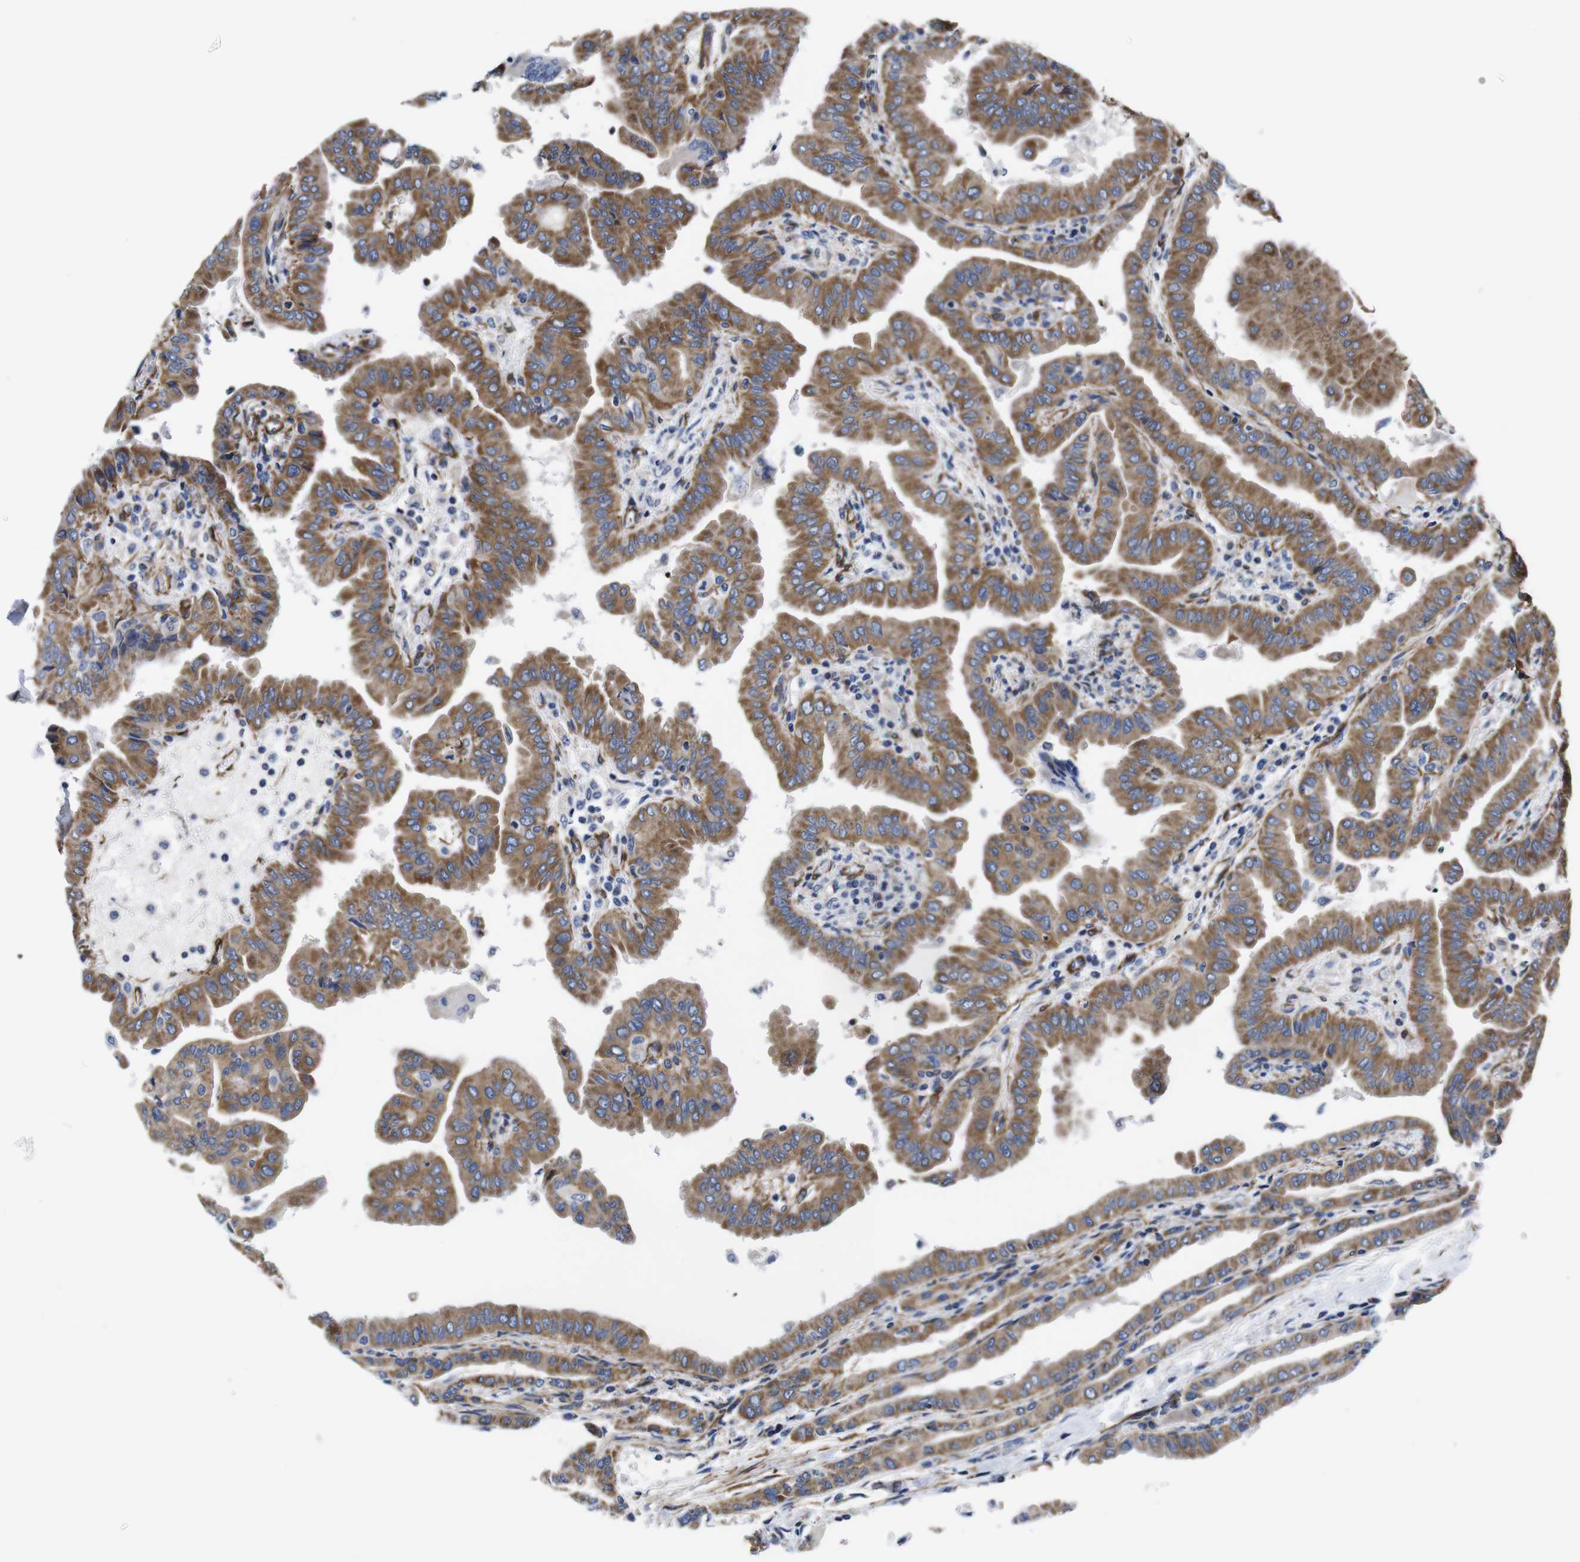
{"staining": {"intensity": "moderate", "quantity": ">75%", "location": "cytoplasmic/membranous"}, "tissue": "thyroid cancer", "cell_type": "Tumor cells", "image_type": "cancer", "snomed": [{"axis": "morphology", "description": "Papillary adenocarcinoma, NOS"}, {"axis": "topography", "description": "Thyroid gland"}], "caption": "Thyroid cancer (papillary adenocarcinoma) stained with a protein marker exhibits moderate staining in tumor cells.", "gene": "WNT10A", "patient": {"sex": "male", "age": 33}}